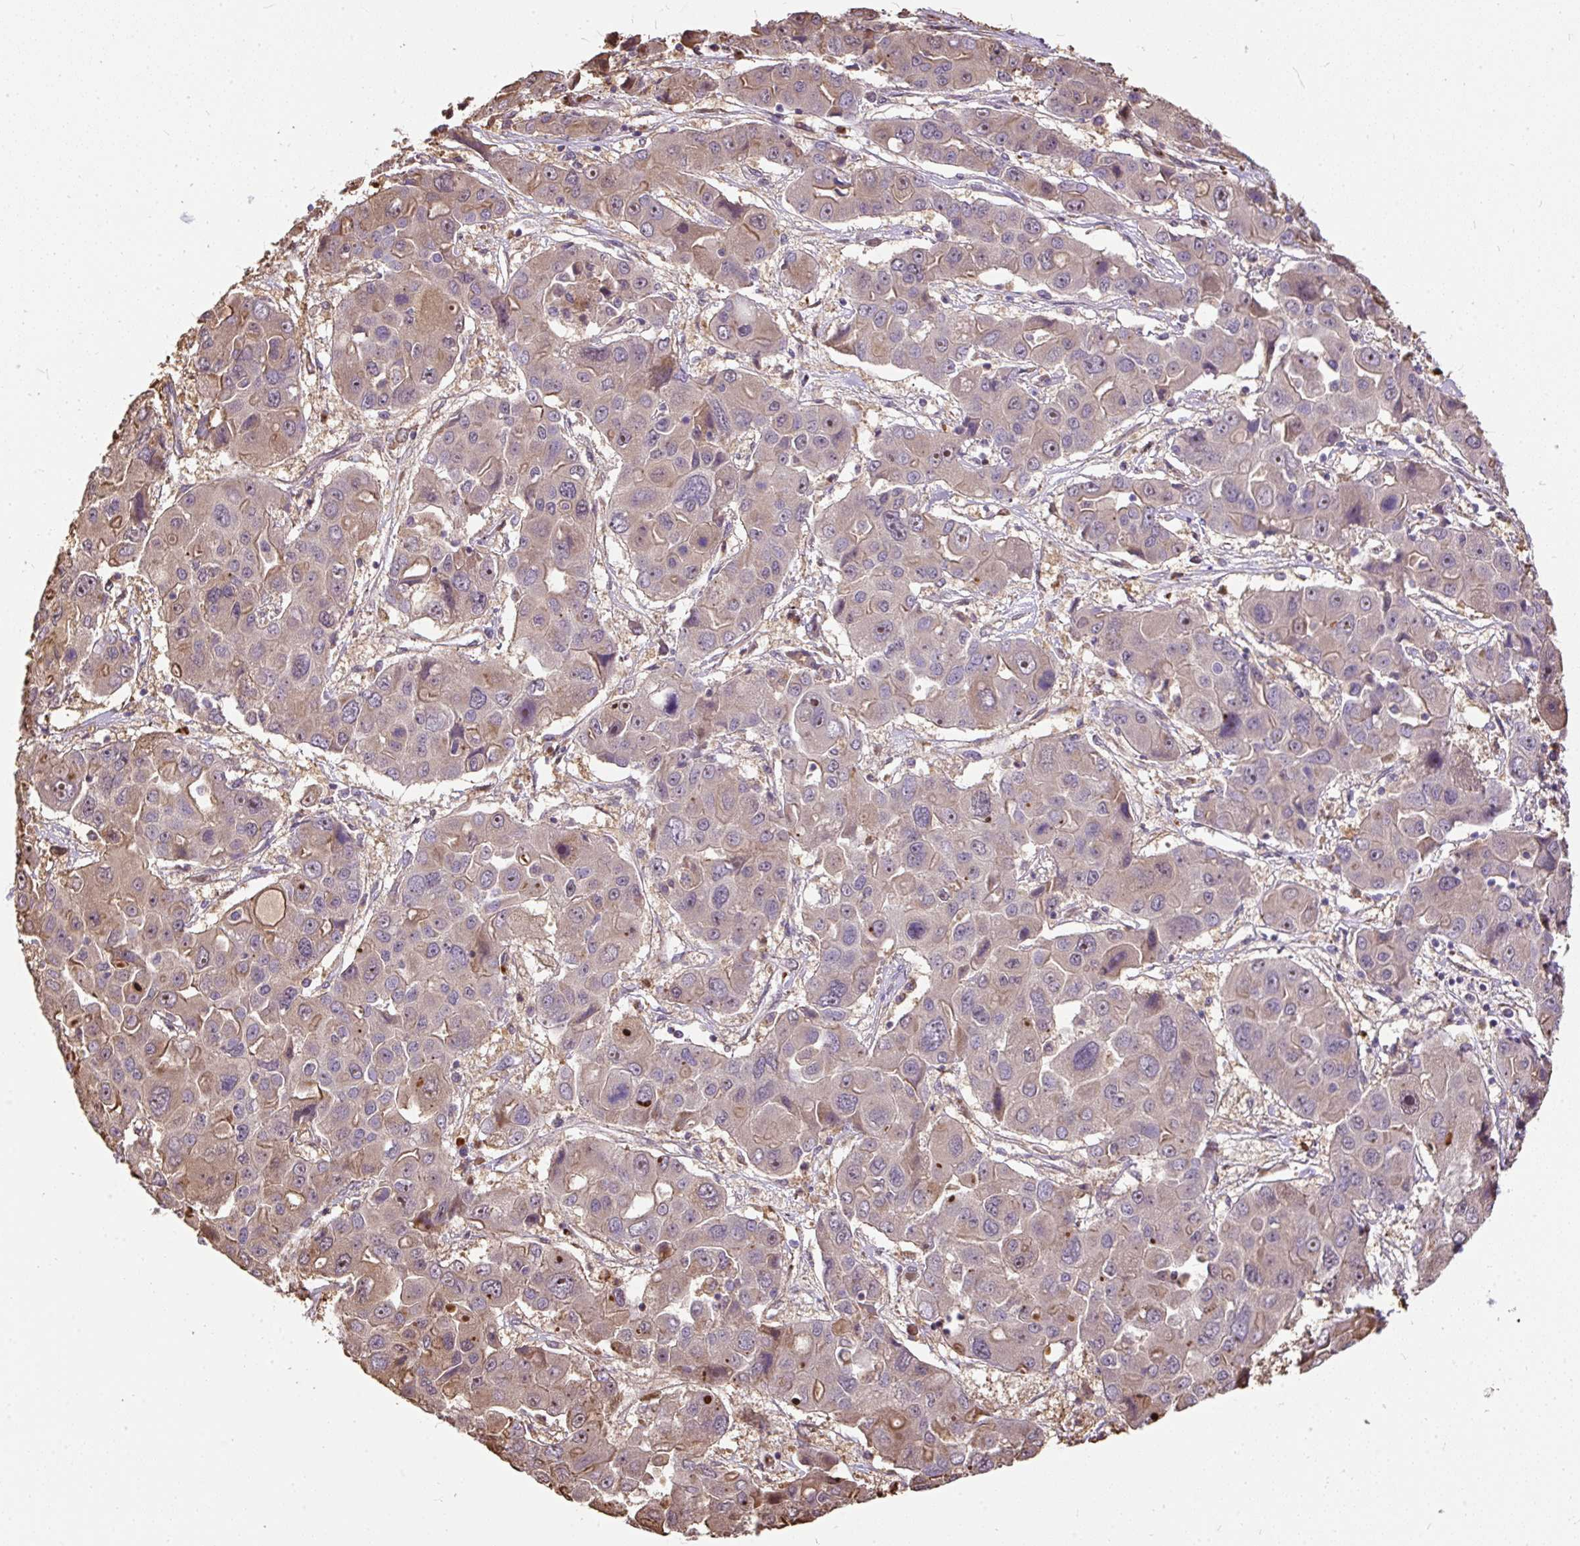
{"staining": {"intensity": "weak", "quantity": "<25%", "location": "cytoplasmic/membranous"}, "tissue": "liver cancer", "cell_type": "Tumor cells", "image_type": "cancer", "snomed": [{"axis": "morphology", "description": "Cholangiocarcinoma"}, {"axis": "topography", "description": "Liver"}], "caption": "Cholangiocarcinoma (liver) was stained to show a protein in brown. There is no significant staining in tumor cells.", "gene": "PUS7L", "patient": {"sex": "male", "age": 67}}